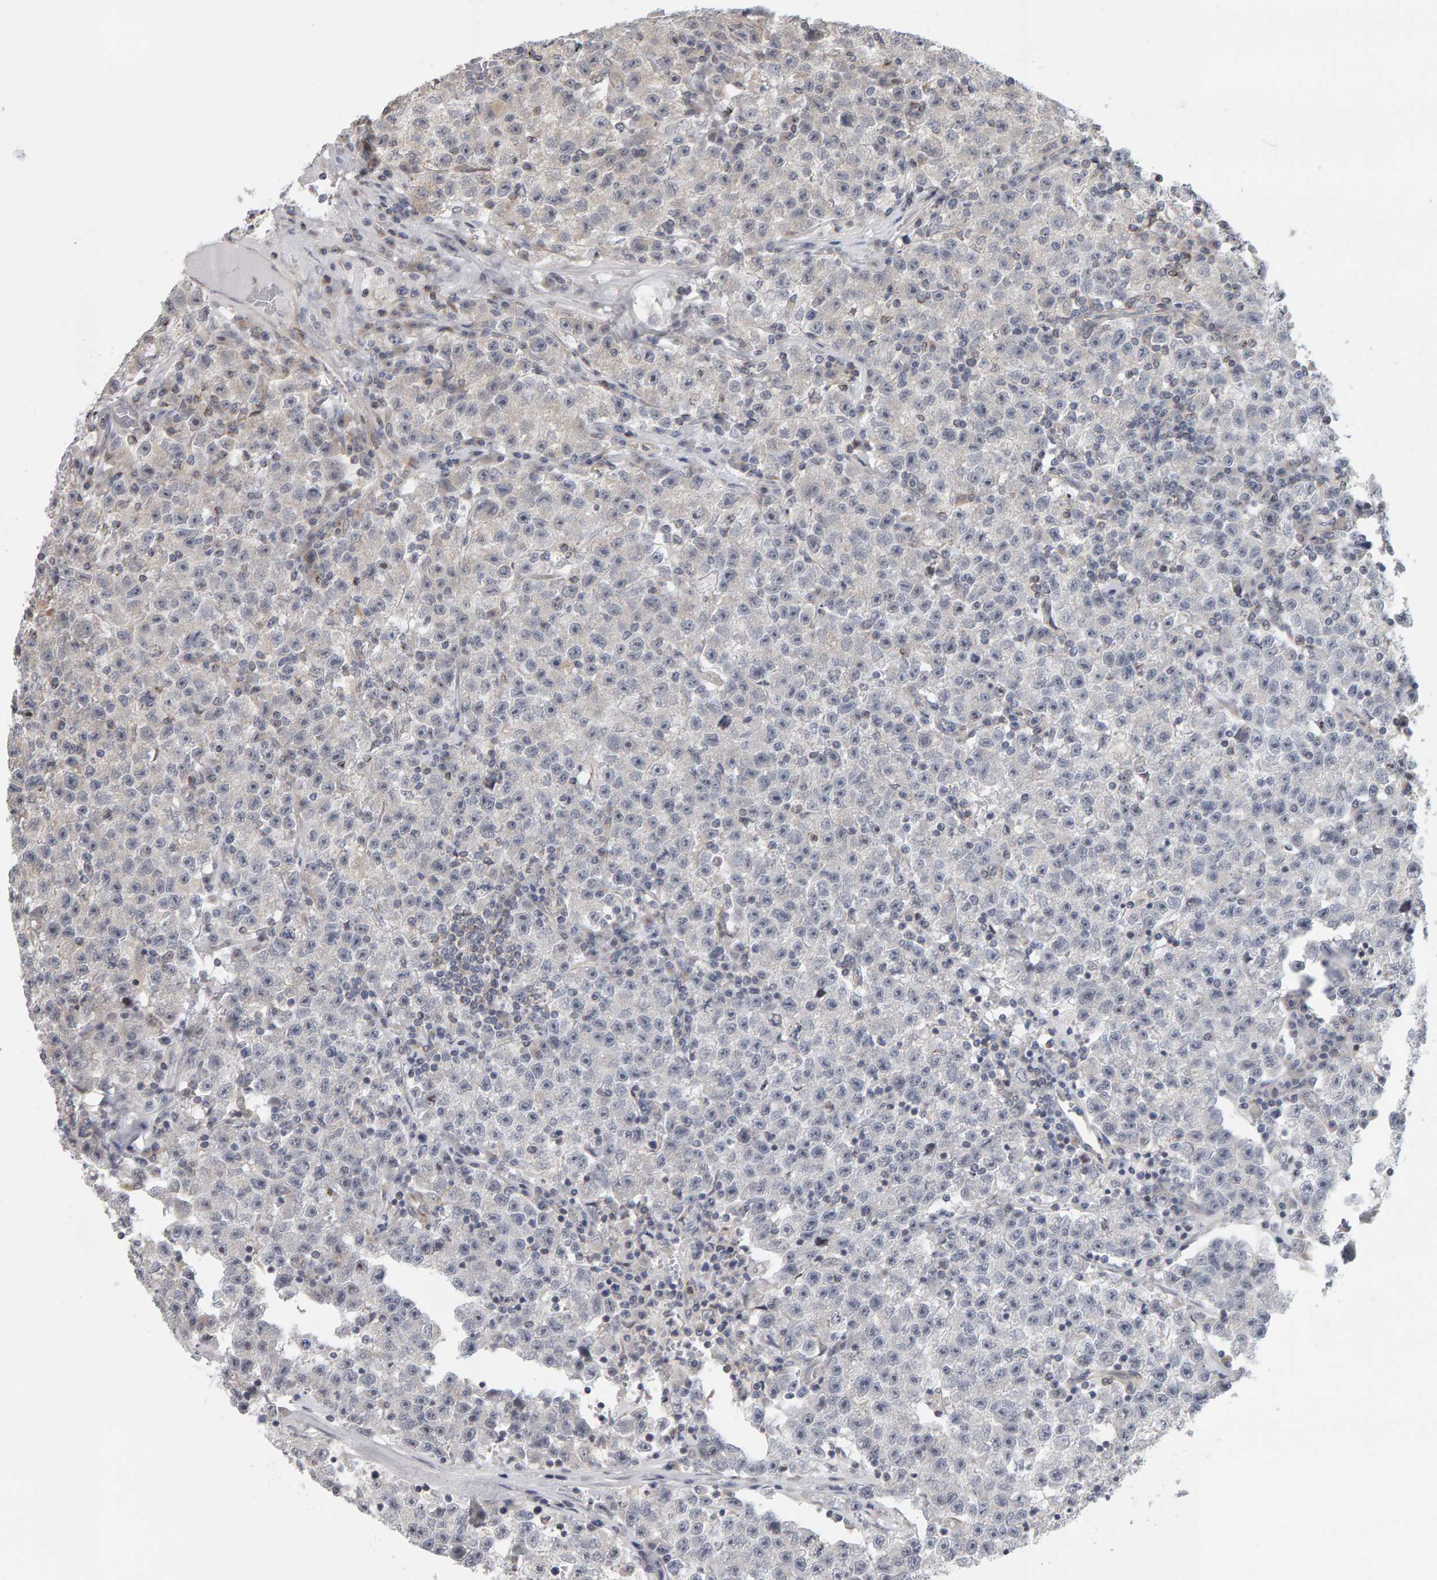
{"staining": {"intensity": "negative", "quantity": "none", "location": "none"}, "tissue": "testis cancer", "cell_type": "Tumor cells", "image_type": "cancer", "snomed": [{"axis": "morphology", "description": "Seminoma, NOS"}, {"axis": "topography", "description": "Testis"}], "caption": "Immunohistochemistry (IHC) of testis seminoma displays no expression in tumor cells.", "gene": "MSRA", "patient": {"sex": "male", "age": 22}}